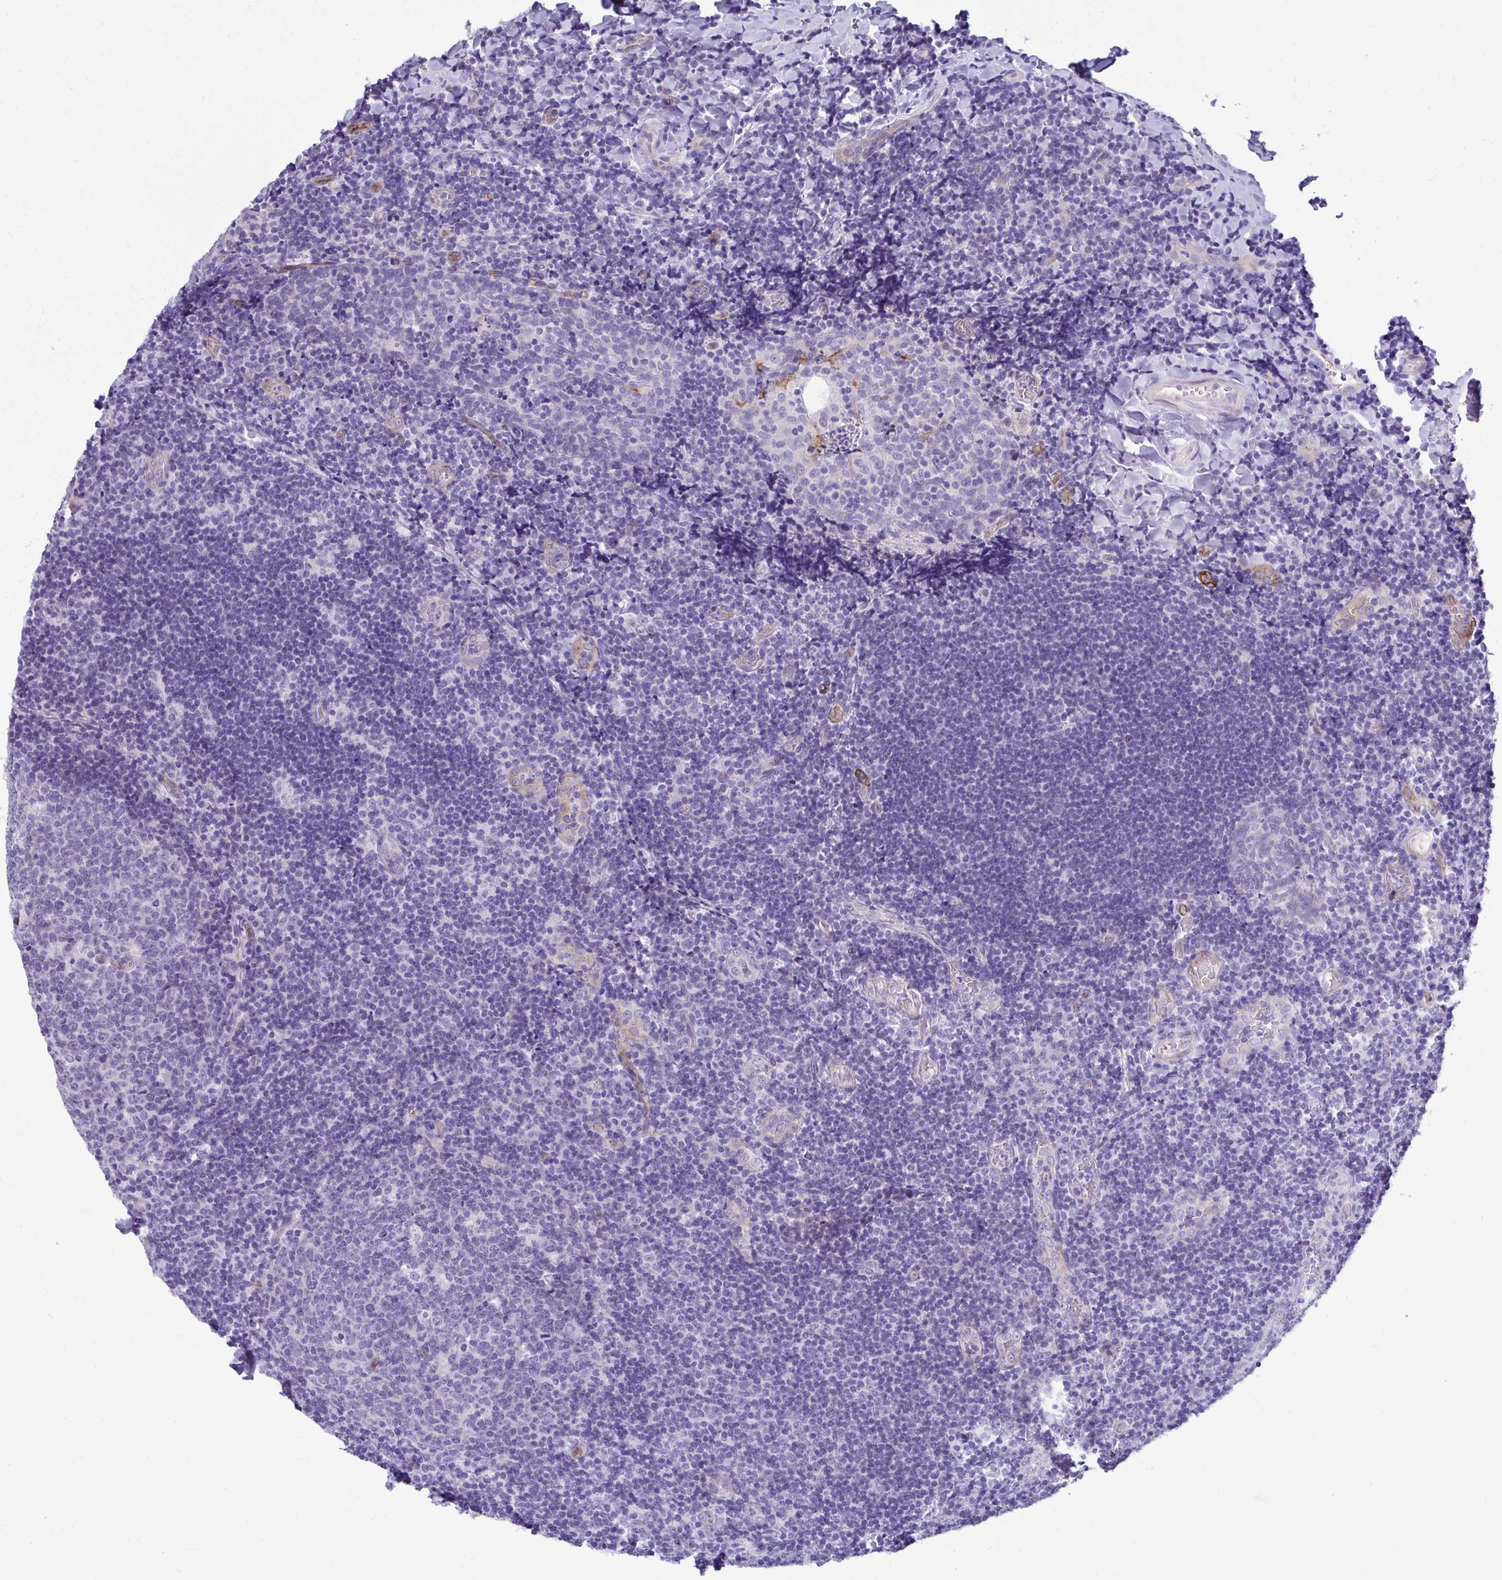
{"staining": {"intensity": "negative", "quantity": "none", "location": "none"}, "tissue": "tonsil", "cell_type": "Germinal center cells", "image_type": "normal", "snomed": [{"axis": "morphology", "description": "Normal tissue, NOS"}, {"axis": "topography", "description": "Tonsil"}], "caption": "Germinal center cells are negative for protein expression in benign human tonsil. (DAB (3,3'-diaminobenzidine) immunohistochemistry (IHC) visualized using brightfield microscopy, high magnification).", "gene": "ABCG2", "patient": {"sex": "male", "age": 17}}